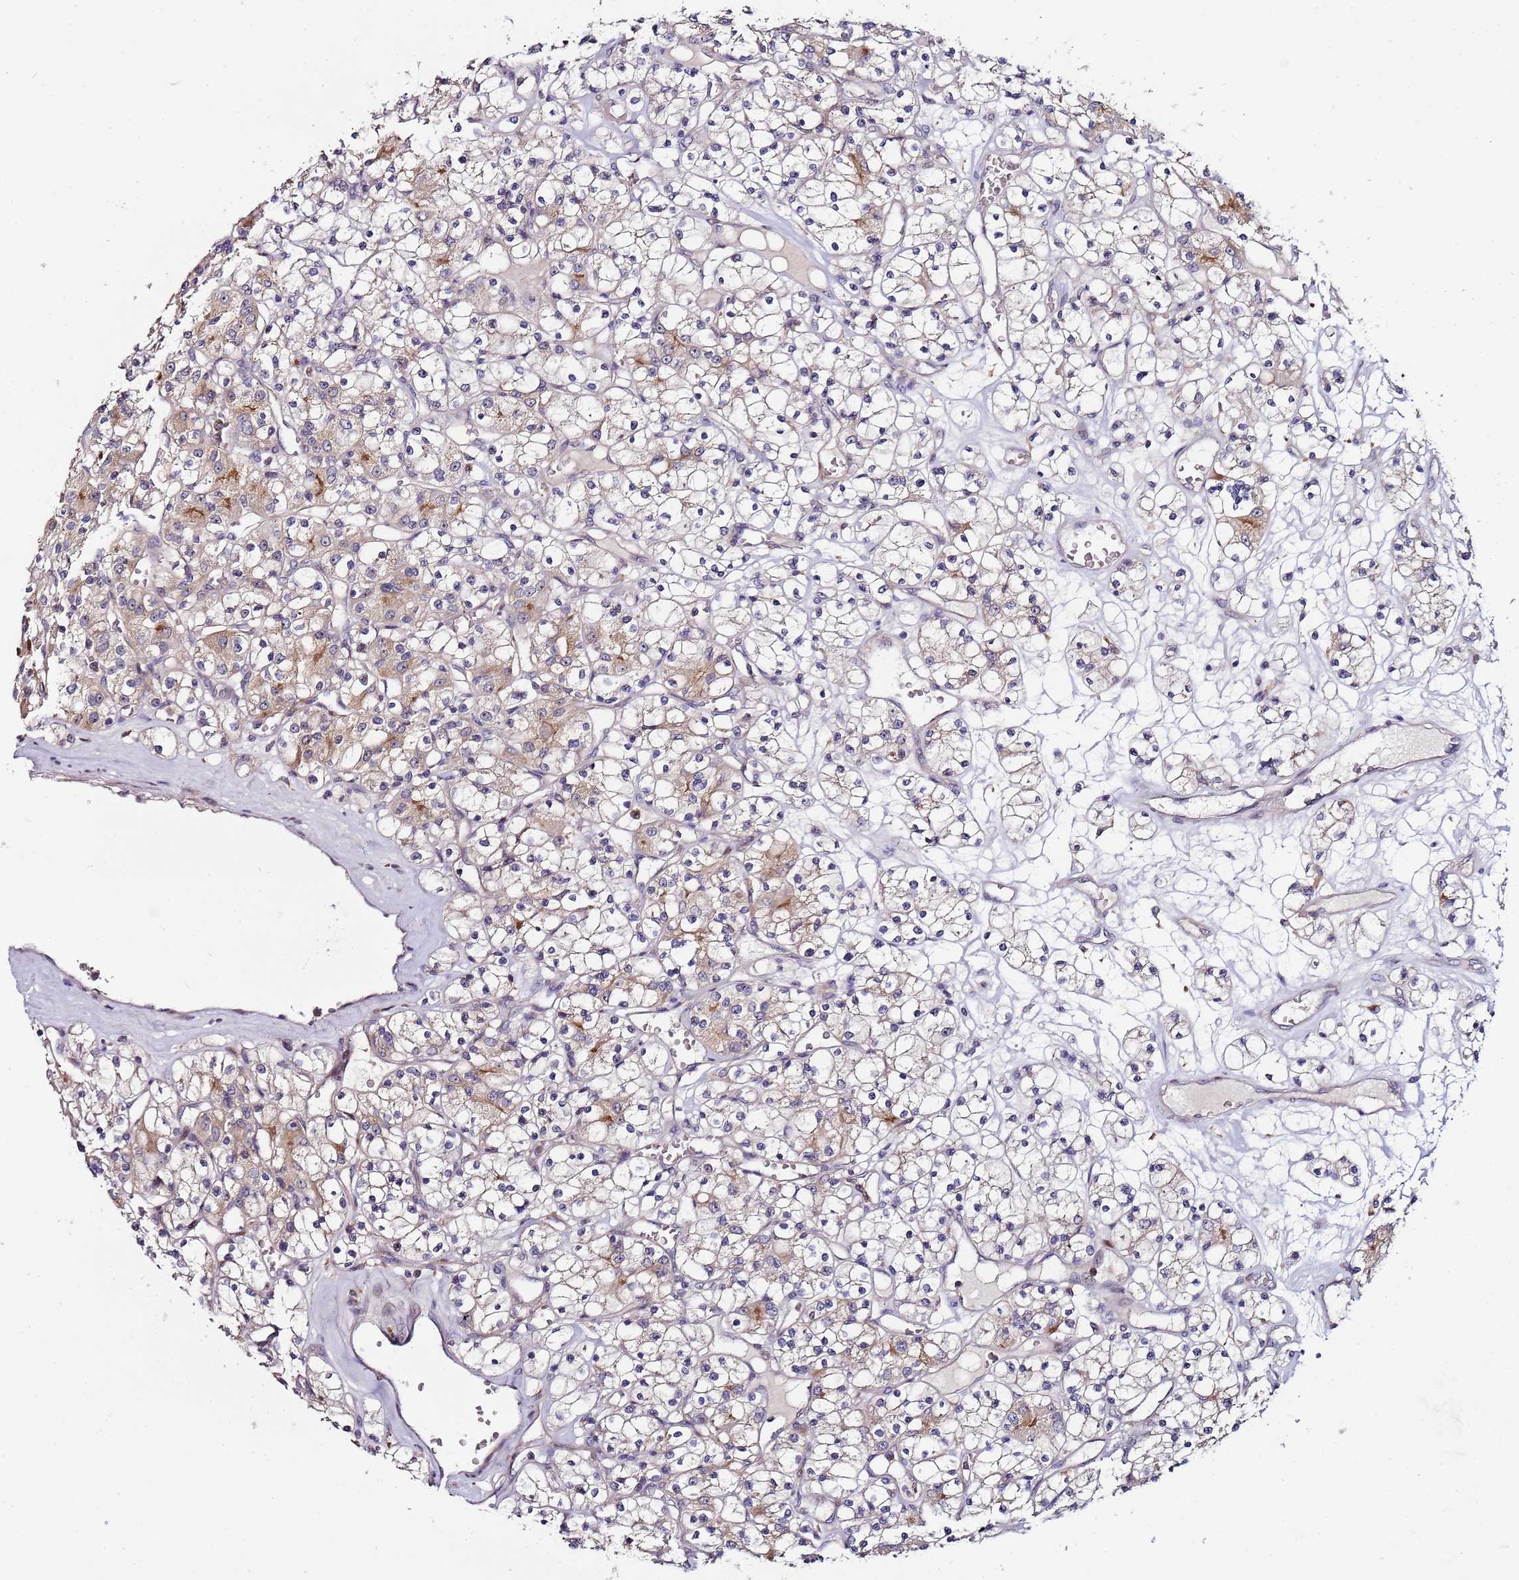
{"staining": {"intensity": "weak", "quantity": "<25%", "location": "cytoplasmic/membranous"}, "tissue": "renal cancer", "cell_type": "Tumor cells", "image_type": "cancer", "snomed": [{"axis": "morphology", "description": "Adenocarcinoma, NOS"}, {"axis": "topography", "description": "Kidney"}], "caption": "High magnification brightfield microscopy of renal cancer (adenocarcinoma) stained with DAB (brown) and counterstained with hematoxylin (blue): tumor cells show no significant positivity.", "gene": "KRI1", "patient": {"sex": "female", "age": 59}}